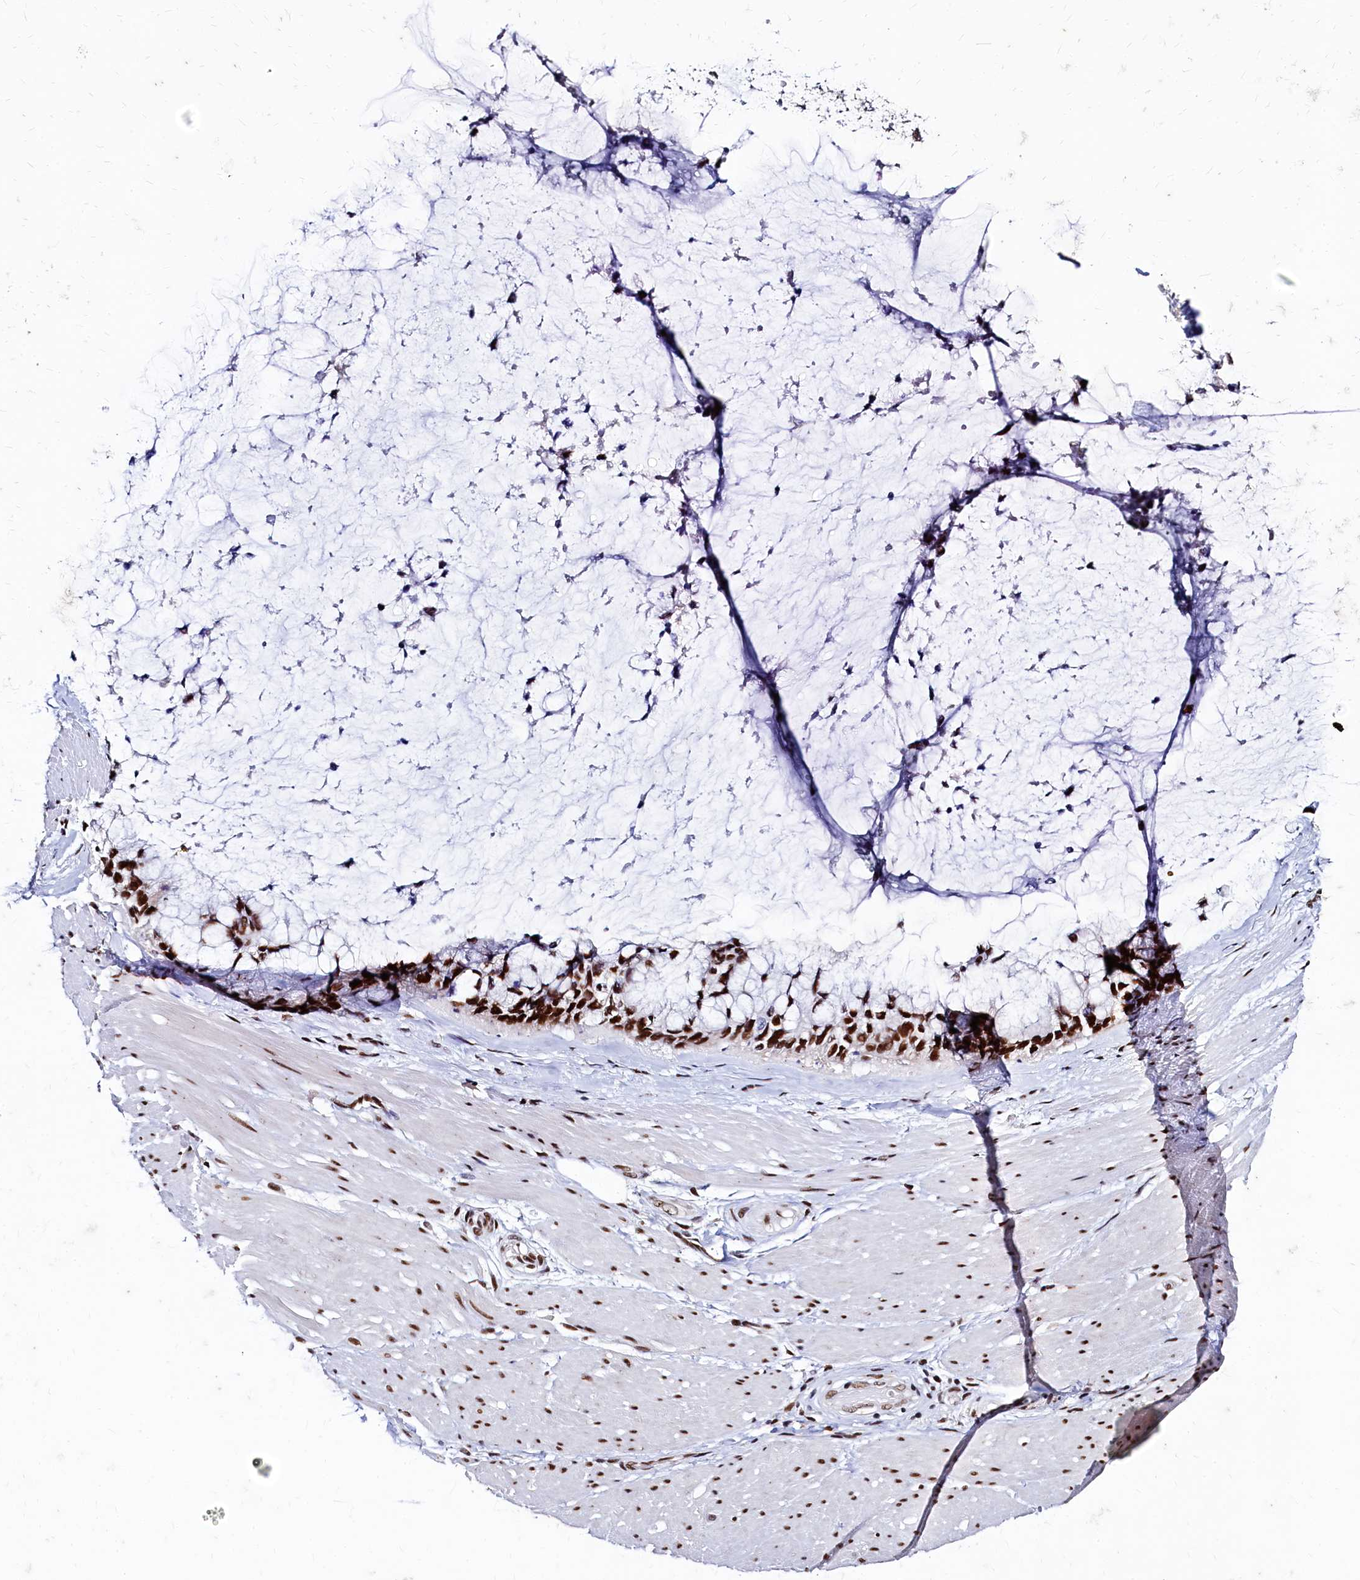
{"staining": {"intensity": "strong", "quantity": ">75%", "location": "nuclear"}, "tissue": "ovarian cancer", "cell_type": "Tumor cells", "image_type": "cancer", "snomed": [{"axis": "morphology", "description": "Cystadenocarcinoma, mucinous, NOS"}, {"axis": "topography", "description": "Ovary"}], "caption": "Approximately >75% of tumor cells in ovarian mucinous cystadenocarcinoma display strong nuclear protein positivity as visualized by brown immunohistochemical staining.", "gene": "CPSF7", "patient": {"sex": "female", "age": 39}}